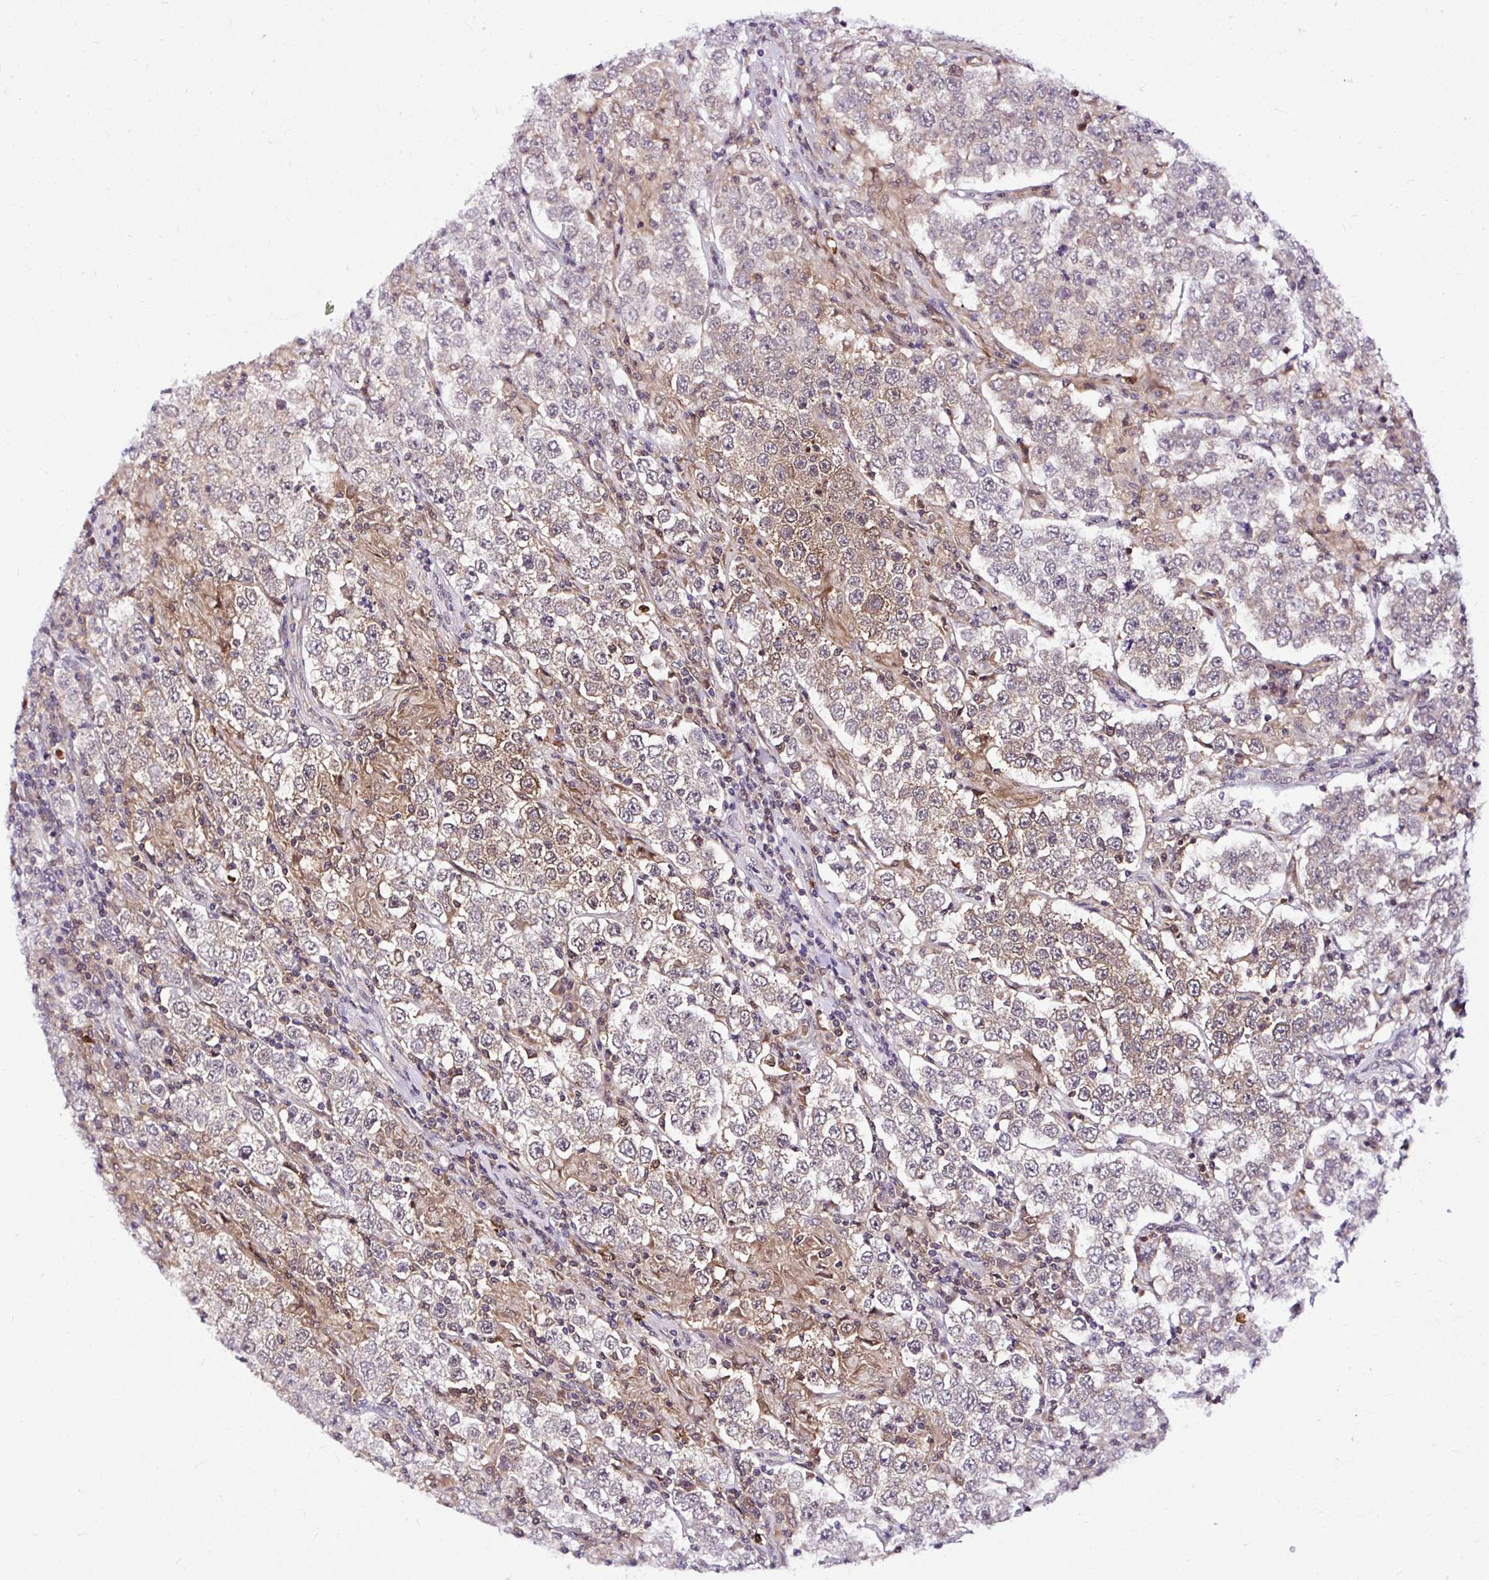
{"staining": {"intensity": "weak", "quantity": "25%-75%", "location": "cytoplasmic/membranous"}, "tissue": "testis cancer", "cell_type": "Tumor cells", "image_type": "cancer", "snomed": [{"axis": "morphology", "description": "Normal tissue, NOS"}, {"axis": "morphology", "description": "Urothelial carcinoma, High grade"}, {"axis": "morphology", "description": "Seminoma, NOS"}, {"axis": "morphology", "description": "Carcinoma, Embryonal, NOS"}, {"axis": "topography", "description": "Urinary bladder"}, {"axis": "topography", "description": "Testis"}], "caption": "The micrograph displays immunohistochemical staining of embryonal carcinoma (testis). There is weak cytoplasmic/membranous staining is identified in approximately 25%-75% of tumor cells.", "gene": "PIN4", "patient": {"sex": "male", "age": 41}}